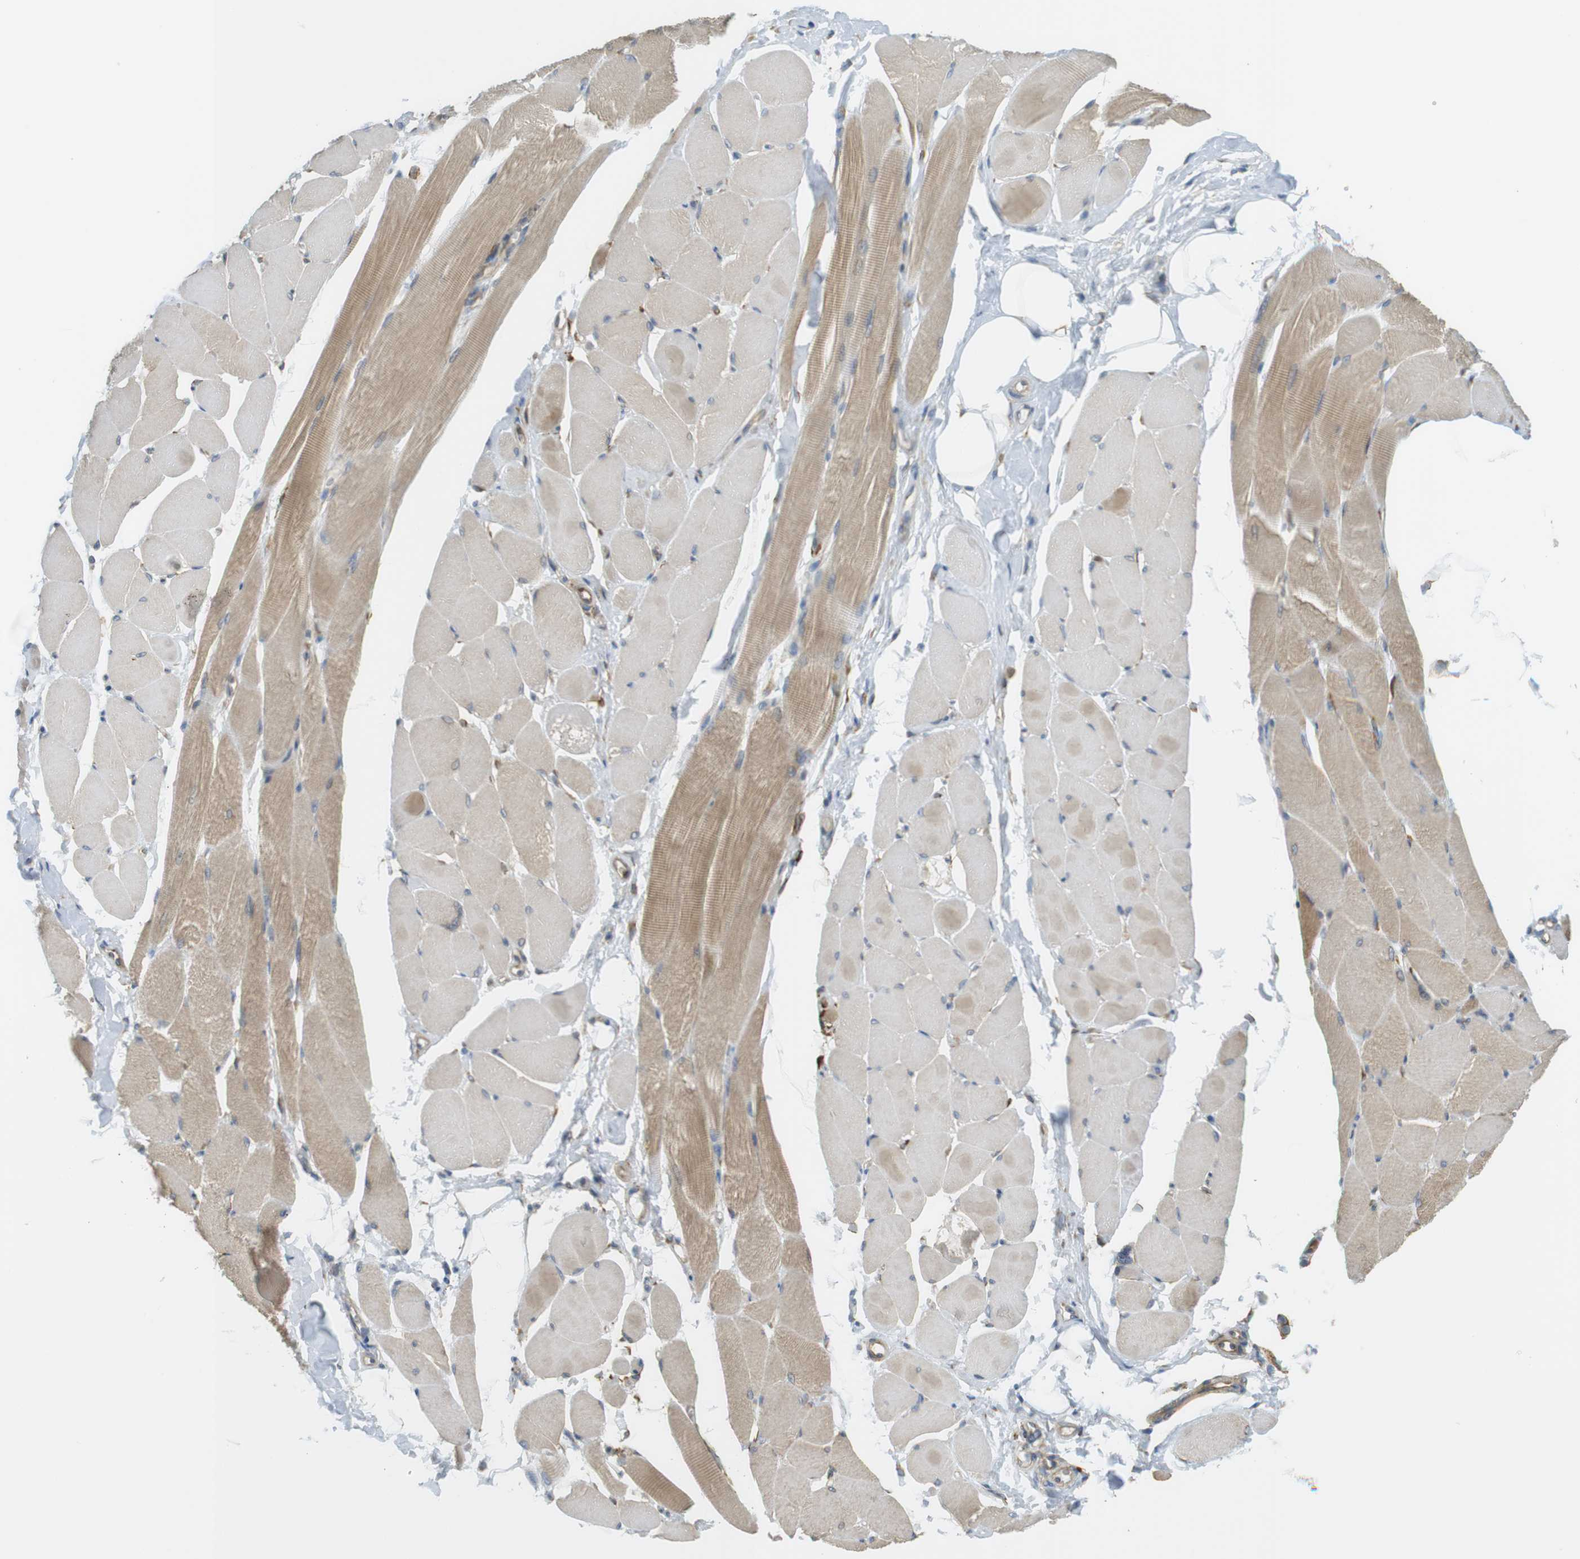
{"staining": {"intensity": "moderate", "quantity": "25%-75%", "location": "cytoplasmic/membranous"}, "tissue": "skeletal muscle", "cell_type": "Myocytes", "image_type": "normal", "snomed": [{"axis": "morphology", "description": "Normal tissue, NOS"}, {"axis": "topography", "description": "Skeletal muscle"}, {"axis": "topography", "description": "Peripheral nerve tissue"}], "caption": "High-magnification brightfield microscopy of unremarkable skeletal muscle stained with DAB (brown) and counterstained with hematoxylin (blue). myocytes exhibit moderate cytoplasmic/membranous expression is seen in about25%-75% of cells. Using DAB (brown) and hematoxylin (blue) stains, captured at high magnification using brightfield microscopy.", "gene": "MBOAT2", "patient": {"sex": "female", "age": 84}}